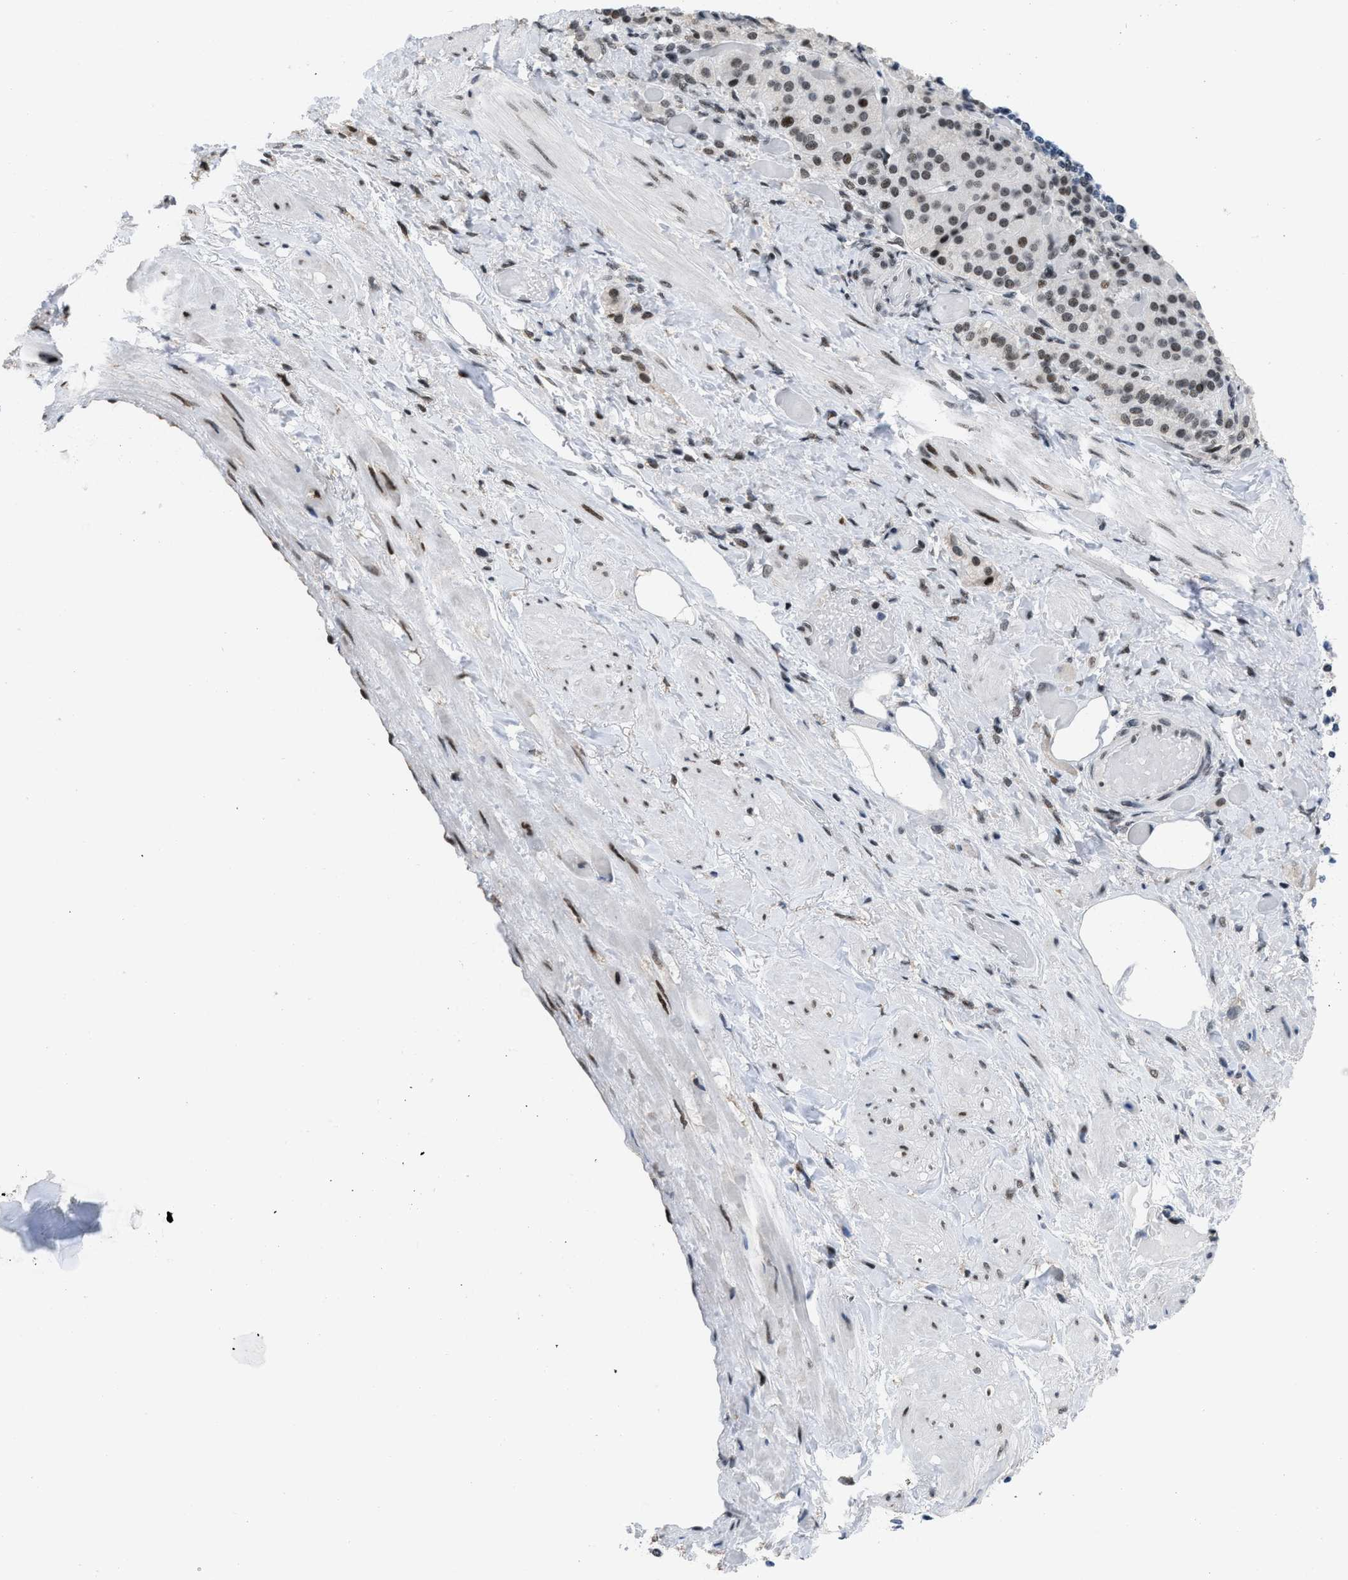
{"staining": {"intensity": "strong", "quantity": ">75%", "location": "nuclear"}, "tissue": "adrenal gland", "cell_type": "Glandular cells", "image_type": "normal", "snomed": [{"axis": "morphology", "description": "Normal tissue, NOS"}, {"axis": "topography", "description": "Adrenal gland"}], "caption": "Human adrenal gland stained for a protein (brown) shows strong nuclear positive staining in about >75% of glandular cells.", "gene": "TERF2IP", "patient": {"sex": "female", "age": 59}}